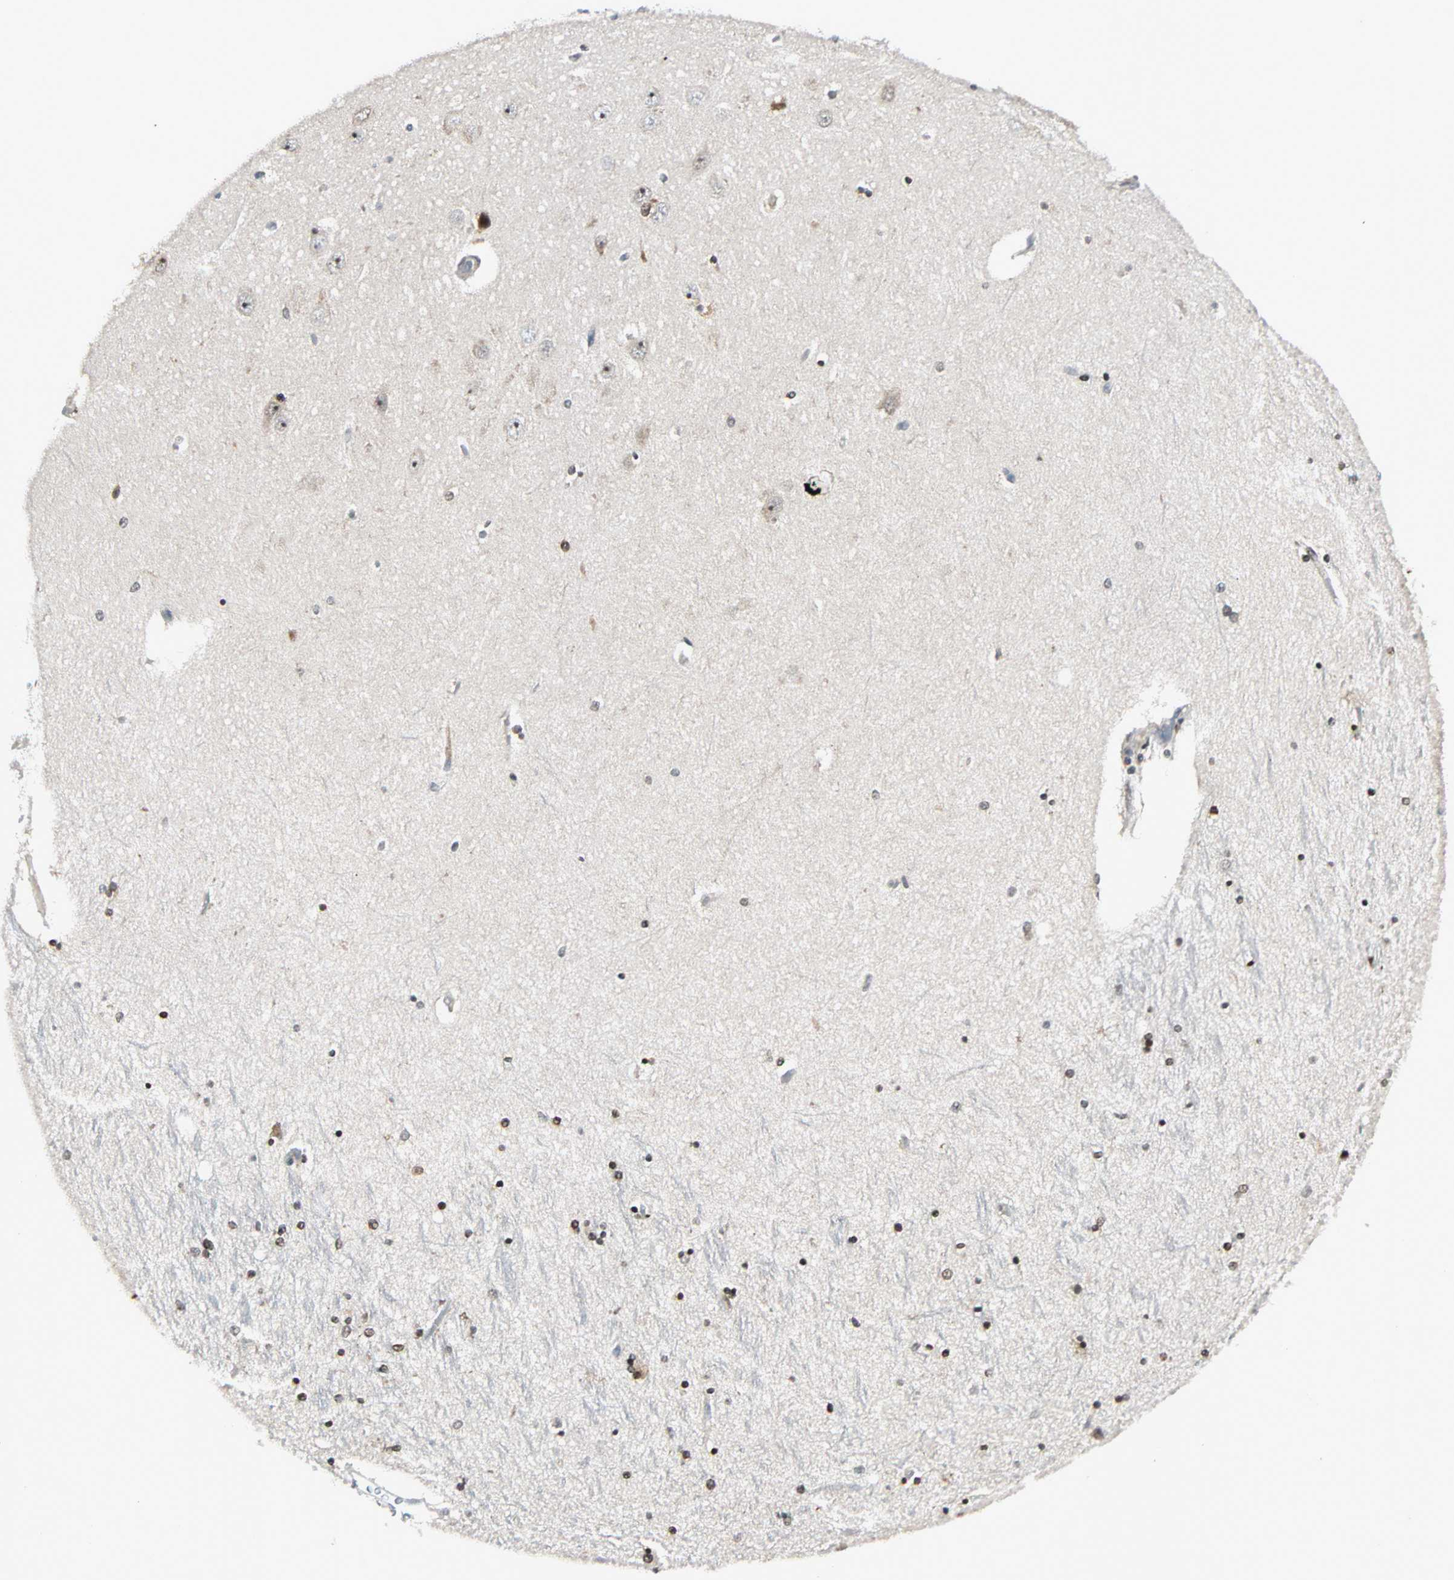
{"staining": {"intensity": "moderate", "quantity": ">75%", "location": "nuclear"}, "tissue": "hippocampus", "cell_type": "Glial cells", "image_type": "normal", "snomed": [{"axis": "morphology", "description": "Normal tissue, NOS"}, {"axis": "topography", "description": "Hippocampus"}], "caption": "A high-resolution histopathology image shows immunohistochemistry (IHC) staining of unremarkable hippocampus, which exhibits moderate nuclear positivity in about >75% of glial cells.", "gene": "CBX4", "patient": {"sex": "female", "age": 54}}